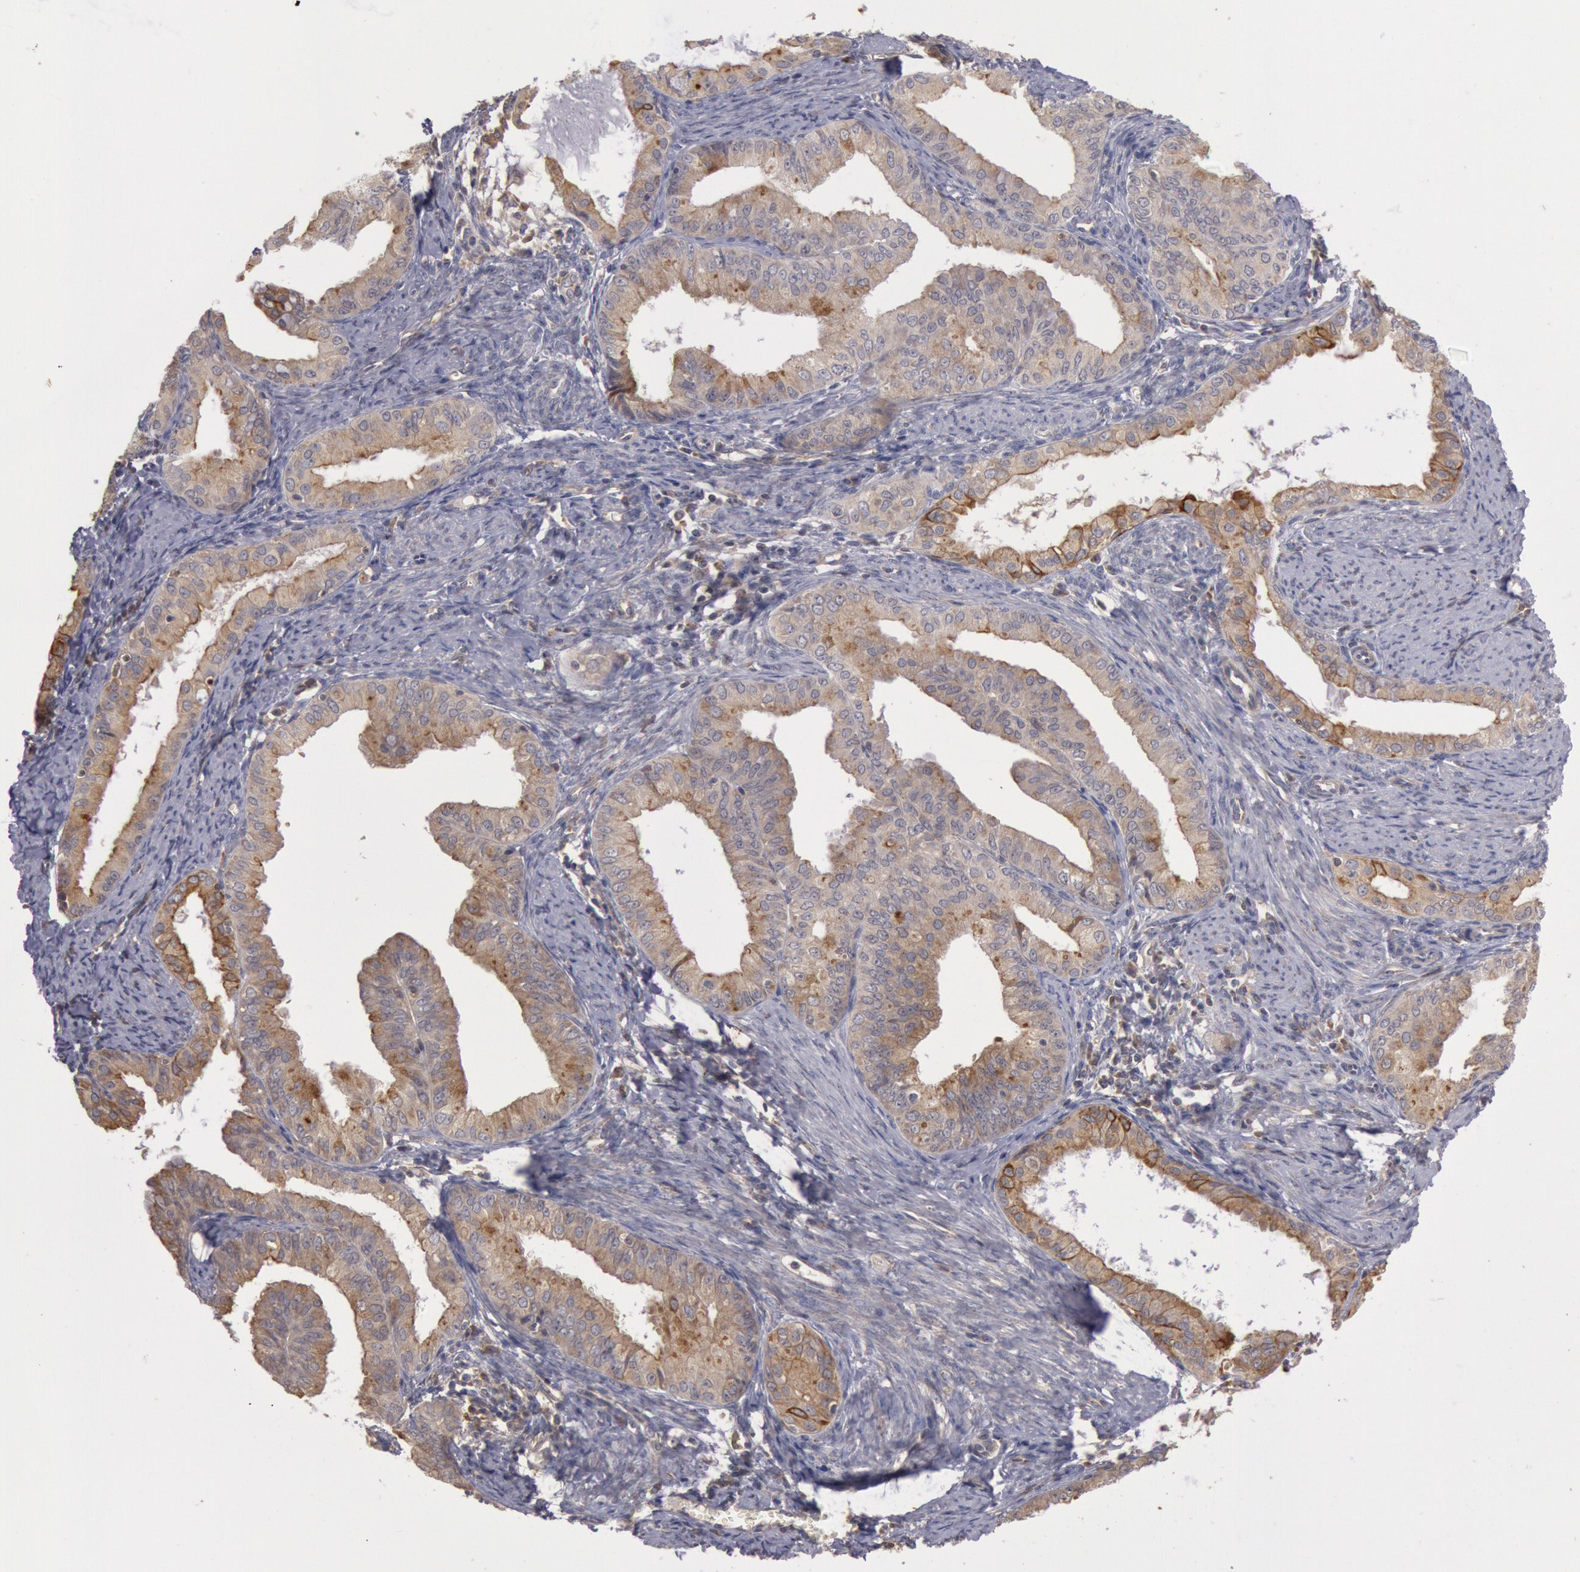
{"staining": {"intensity": "weak", "quantity": "25%-75%", "location": "cytoplasmic/membranous"}, "tissue": "endometrial cancer", "cell_type": "Tumor cells", "image_type": "cancer", "snomed": [{"axis": "morphology", "description": "Adenocarcinoma, NOS"}, {"axis": "topography", "description": "Endometrium"}], "caption": "Adenocarcinoma (endometrial) tissue shows weak cytoplasmic/membranous positivity in approximately 25%-75% of tumor cells, visualized by immunohistochemistry.", "gene": "PLA2G6", "patient": {"sex": "female", "age": 76}}